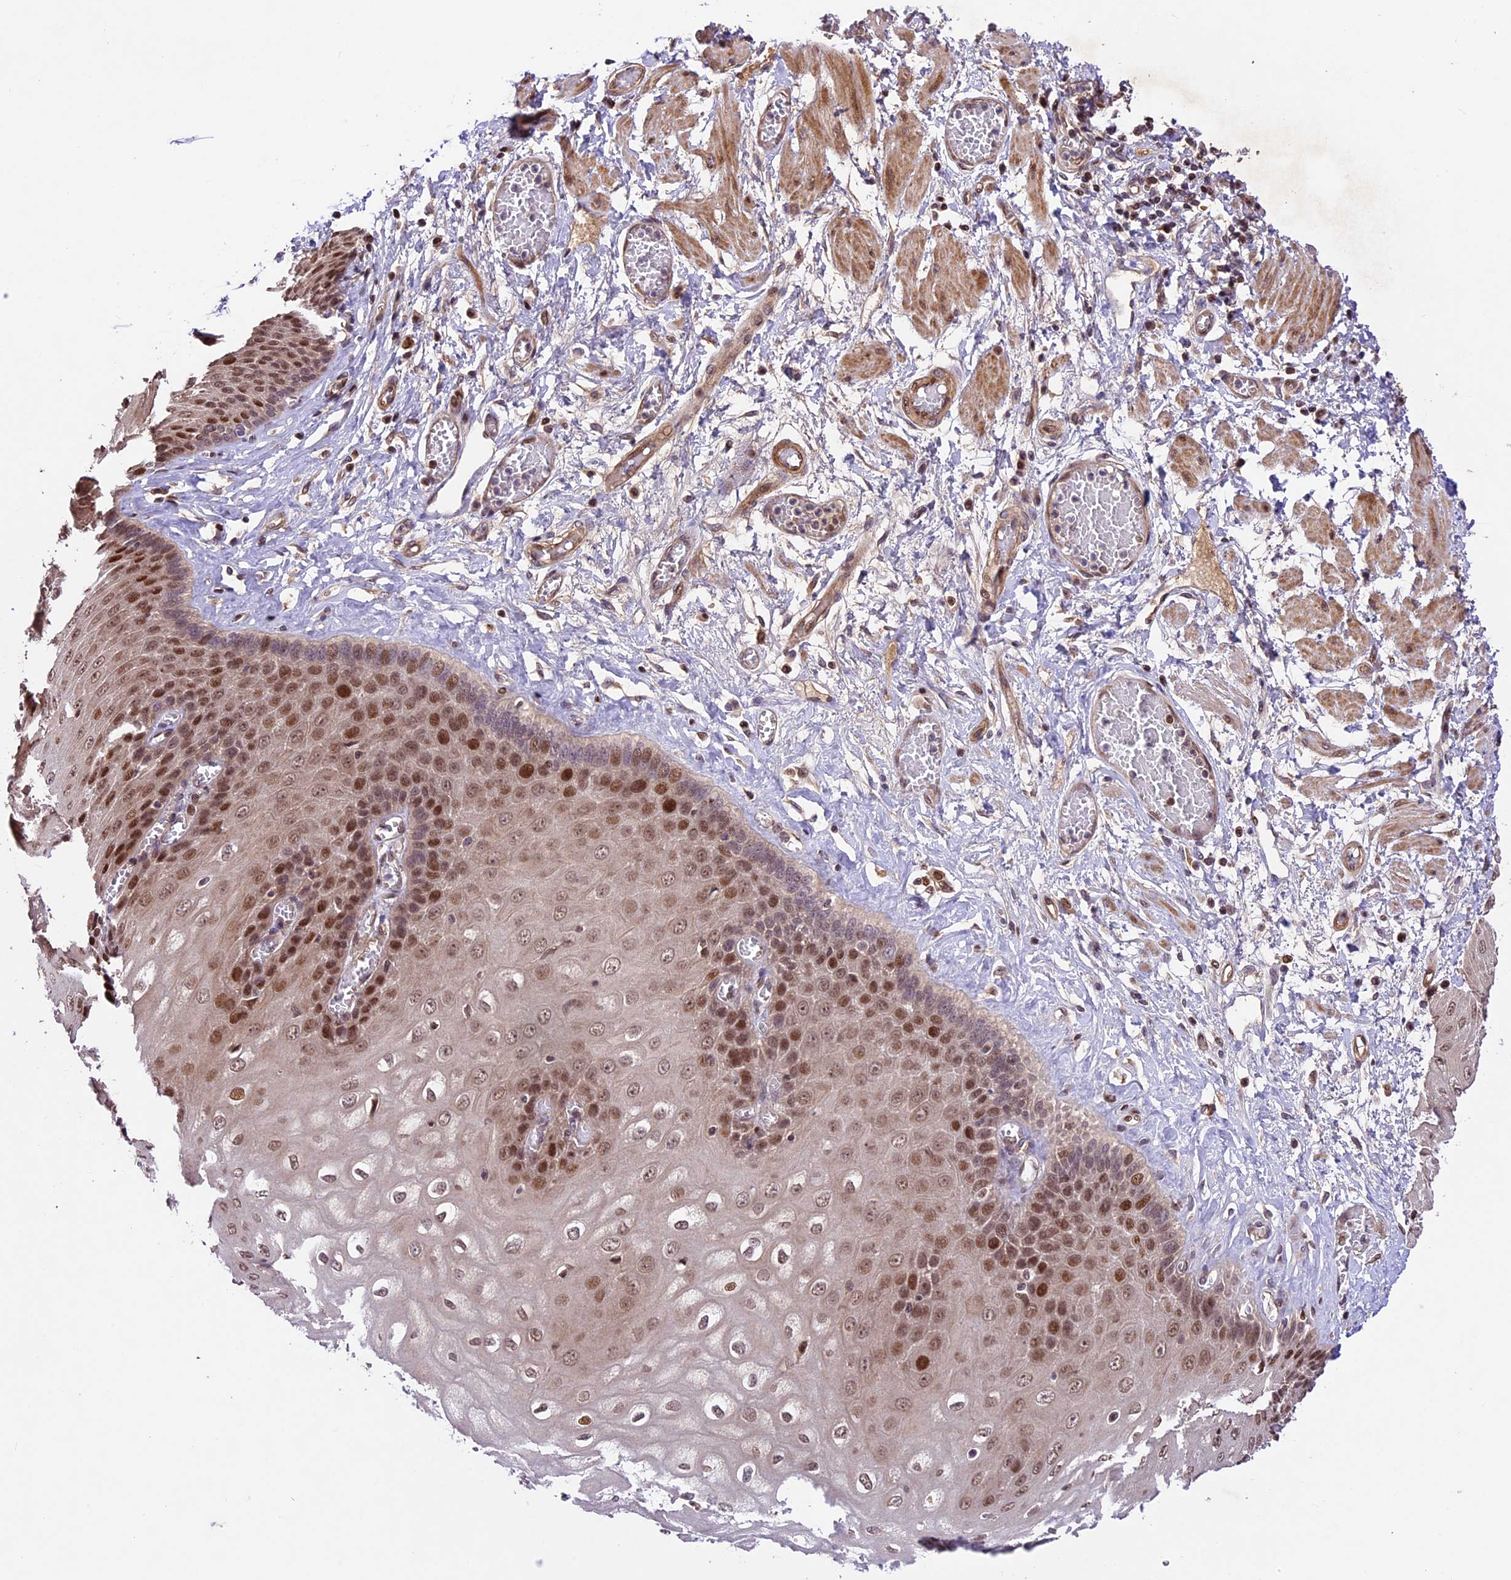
{"staining": {"intensity": "strong", "quantity": ">75%", "location": "nuclear"}, "tissue": "esophagus", "cell_type": "Squamous epithelial cells", "image_type": "normal", "snomed": [{"axis": "morphology", "description": "Normal tissue, NOS"}, {"axis": "topography", "description": "Esophagus"}], "caption": "Protein staining demonstrates strong nuclear staining in approximately >75% of squamous epithelial cells in normal esophagus.", "gene": "CCSER1", "patient": {"sex": "male", "age": 60}}